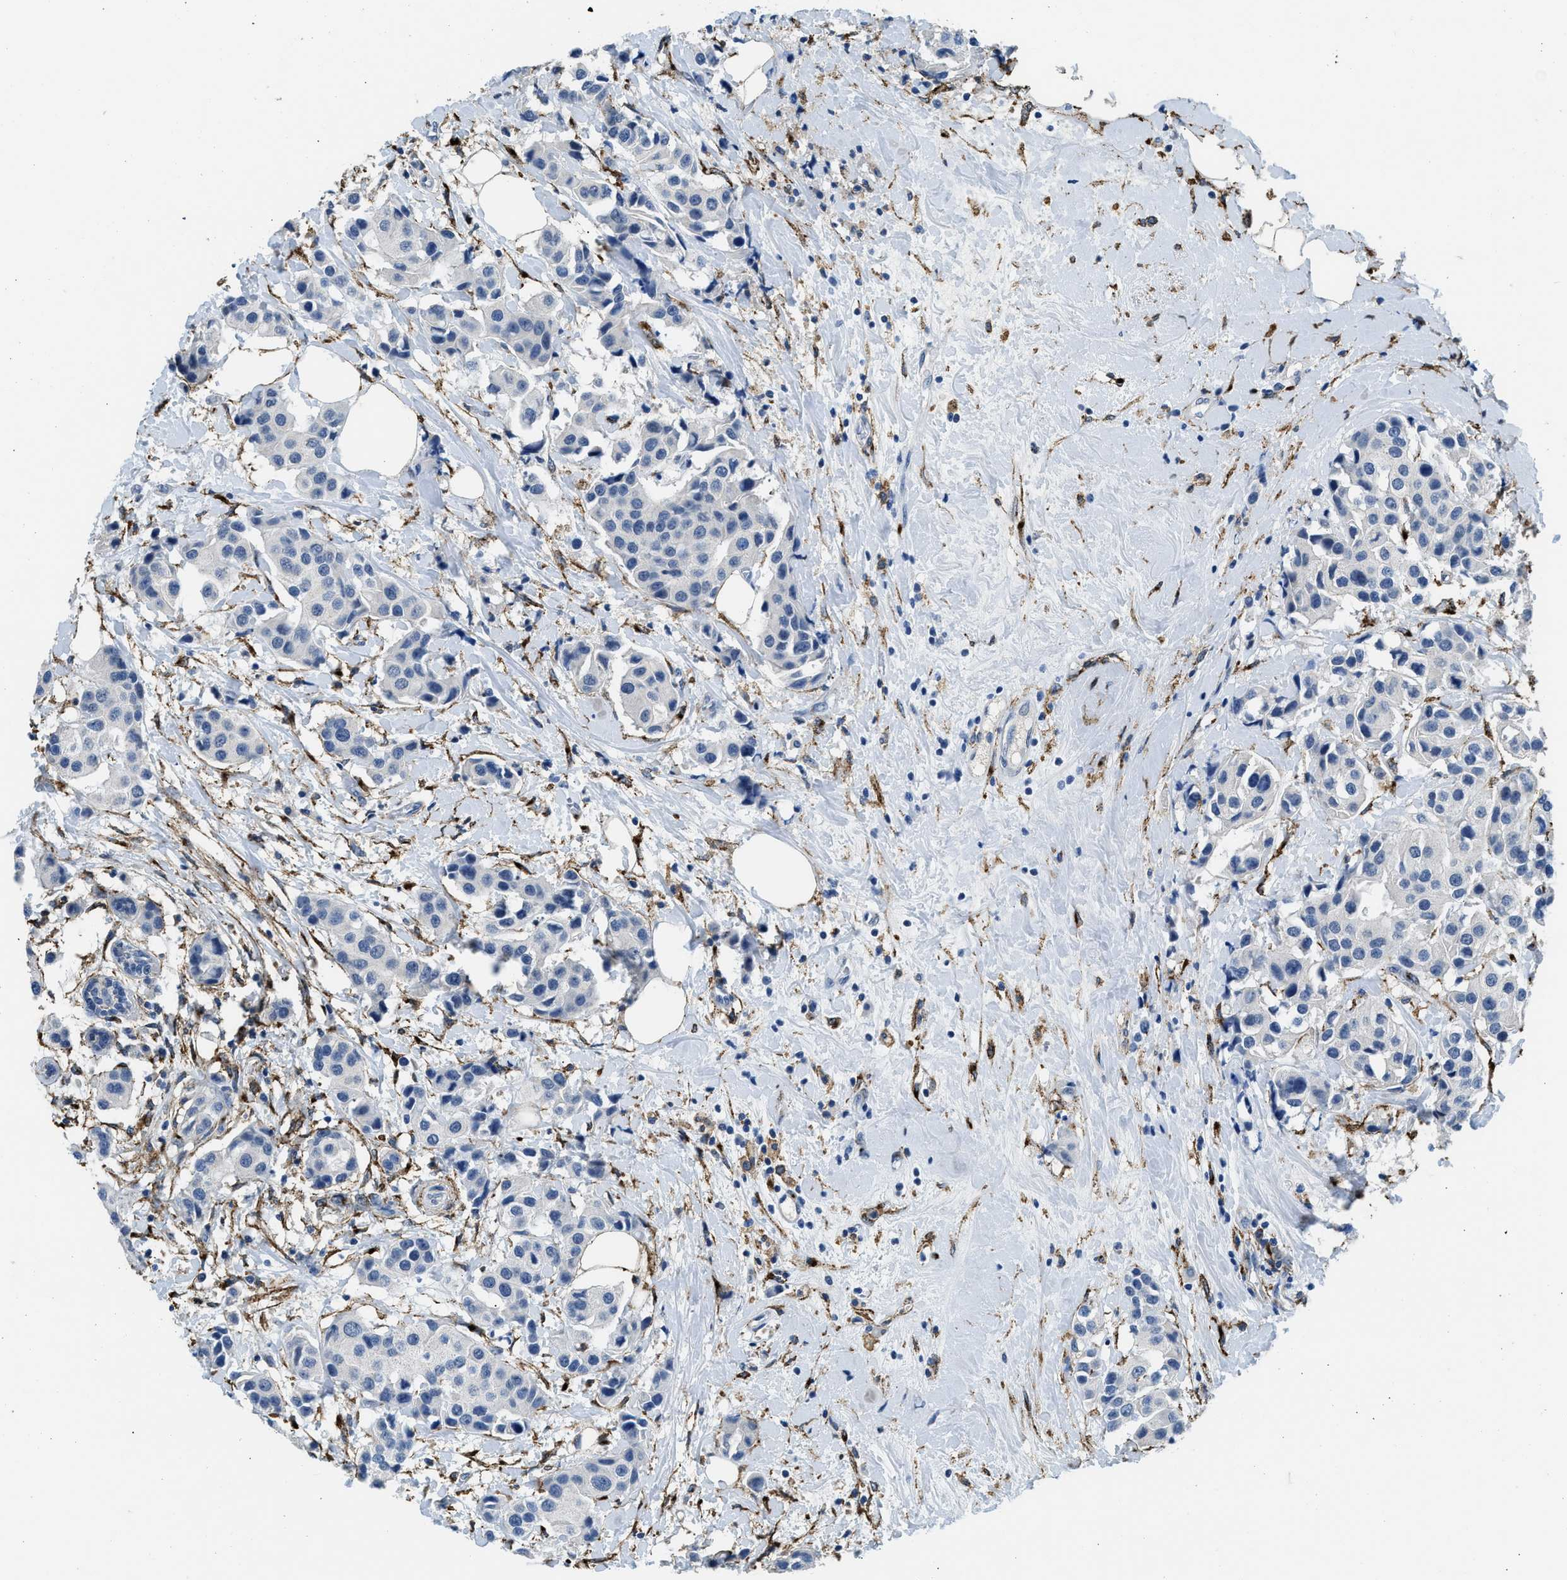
{"staining": {"intensity": "negative", "quantity": "none", "location": "none"}, "tissue": "breast cancer", "cell_type": "Tumor cells", "image_type": "cancer", "snomed": [{"axis": "morphology", "description": "Normal tissue, NOS"}, {"axis": "morphology", "description": "Duct carcinoma"}, {"axis": "topography", "description": "Breast"}], "caption": "High magnification brightfield microscopy of breast cancer stained with DAB (brown) and counterstained with hematoxylin (blue): tumor cells show no significant positivity.", "gene": "LRP1", "patient": {"sex": "female", "age": 39}}